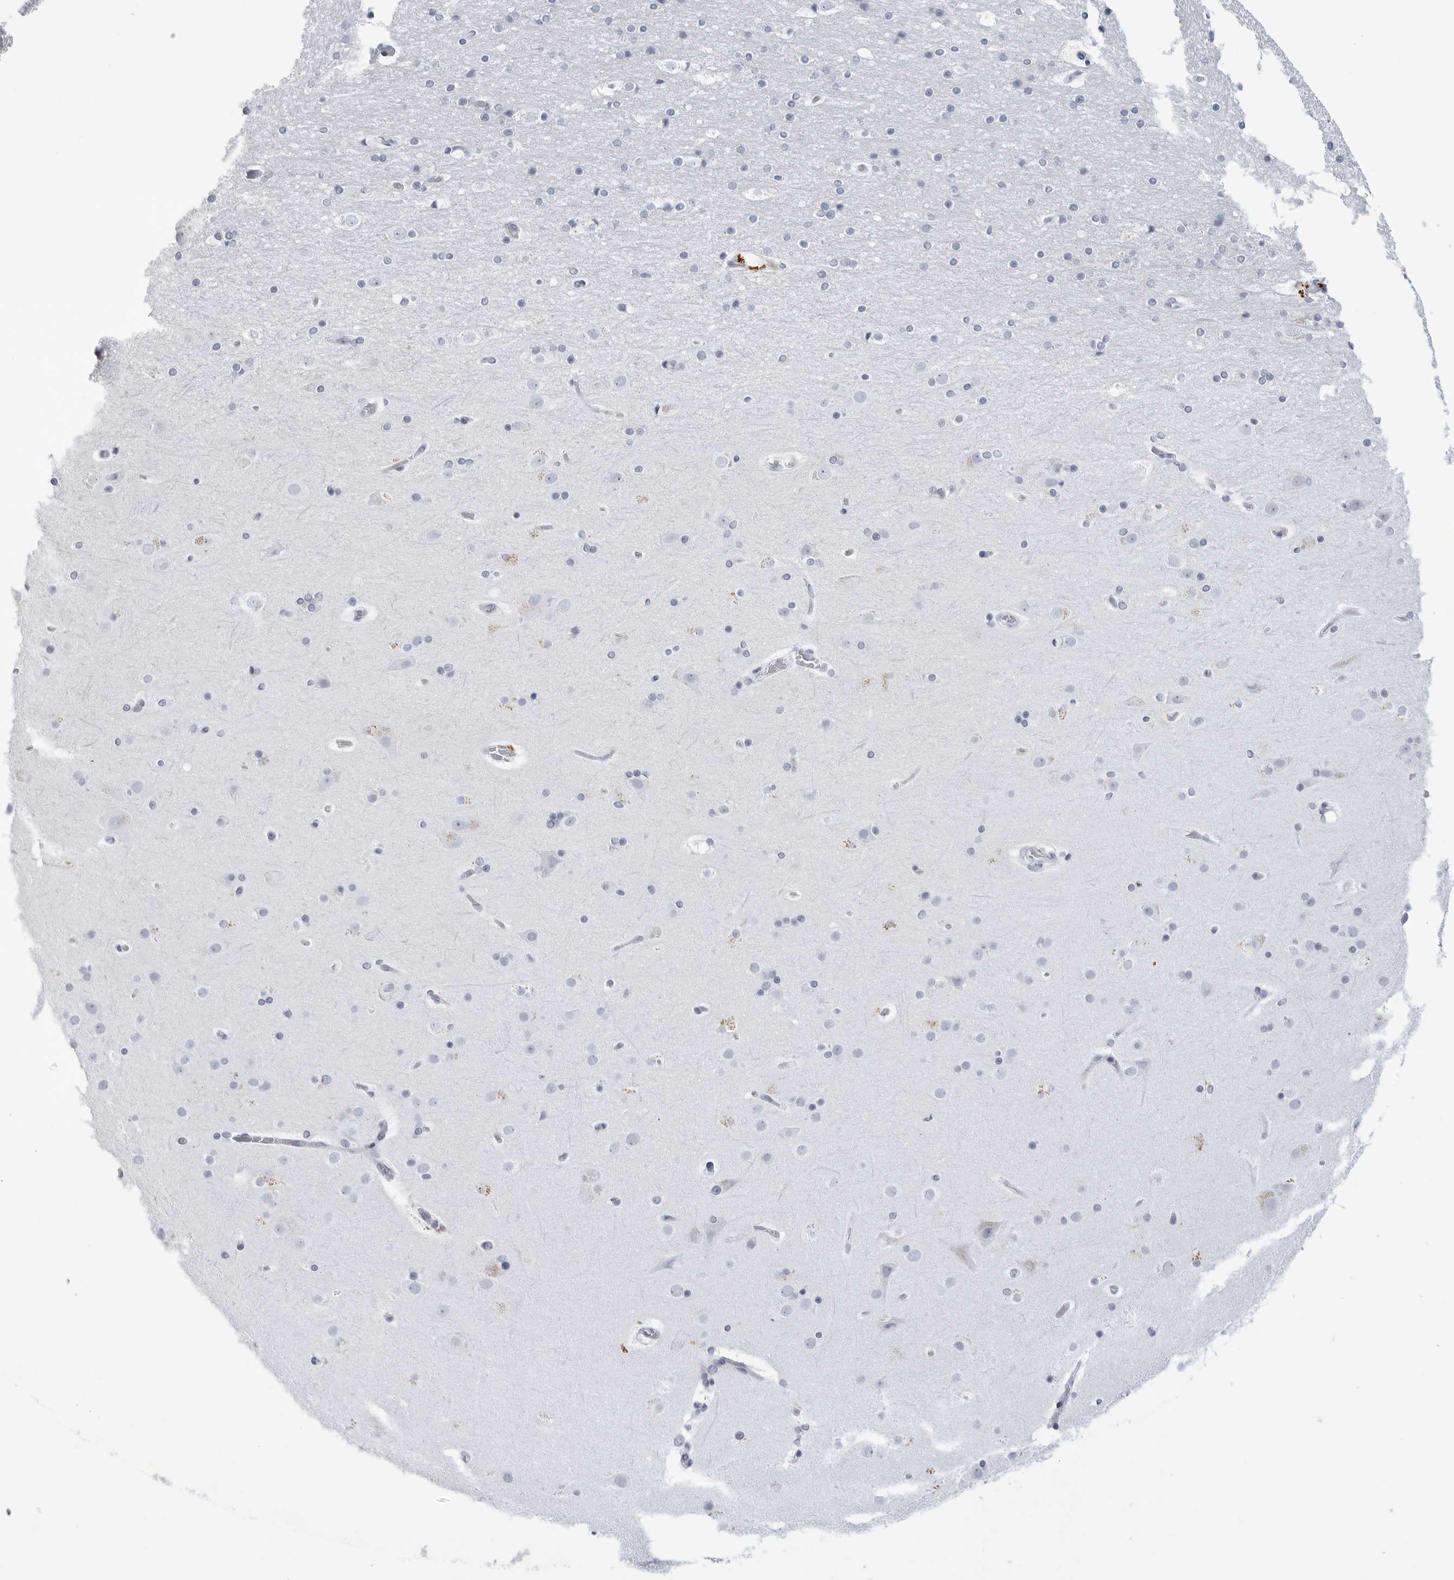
{"staining": {"intensity": "negative", "quantity": "none", "location": "none"}, "tissue": "cerebral cortex", "cell_type": "Endothelial cells", "image_type": "normal", "snomed": [{"axis": "morphology", "description": "Normal tissue, NOS"}, {"axis": "topography", "description": "Cerebral cortex"}], "caption": "Immunohistochemistry histopathology image of unremarkable cerebral cortex stained for a protein (brown), which exhibits no expression in endothelial cells.", "gene": "AMPD1", "patient": {"sex": "male", "age": 57}}